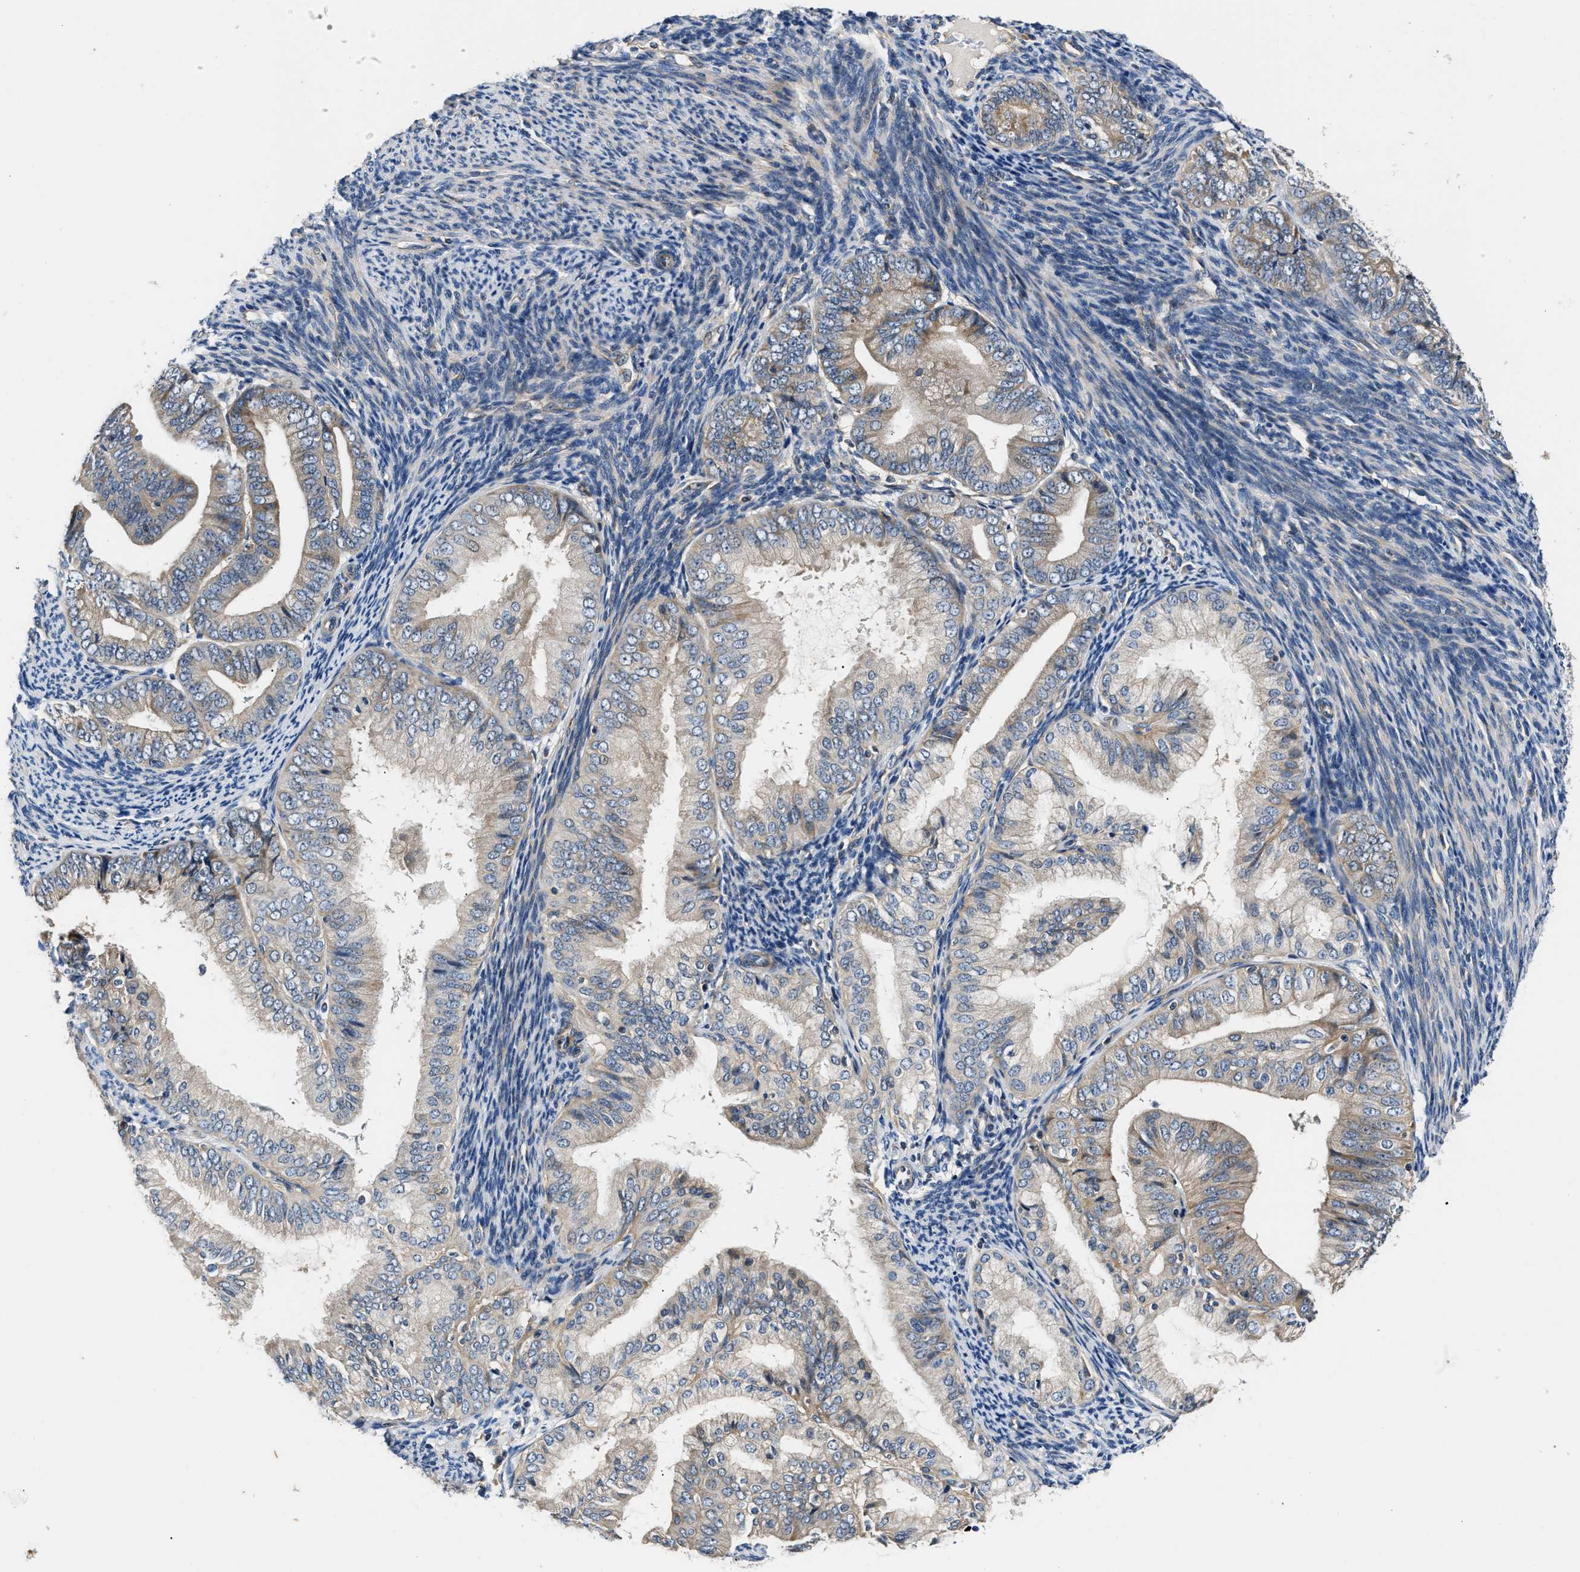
{"staining": {"intensity": "weak", "quantity": "<25%", "location": "cytoplasmic/membranous"}, "tissue": "endometrial cancer", "cell_type": "Tumor cells", "image_type": "cancer", "snomed": [{"axis": "morphology", "description": "Adenocarcinoma, NOS"}, {"axis": "topography", "description": "Endometrium"}], "caption": "High power microscopy histopathology image of an immunohistochemistry photomicrograph of endometrial cancer, revealing no significant positivity in tumor cells.", "gene": "TEX2", "patient": {"sex": "female", "age": 63}}